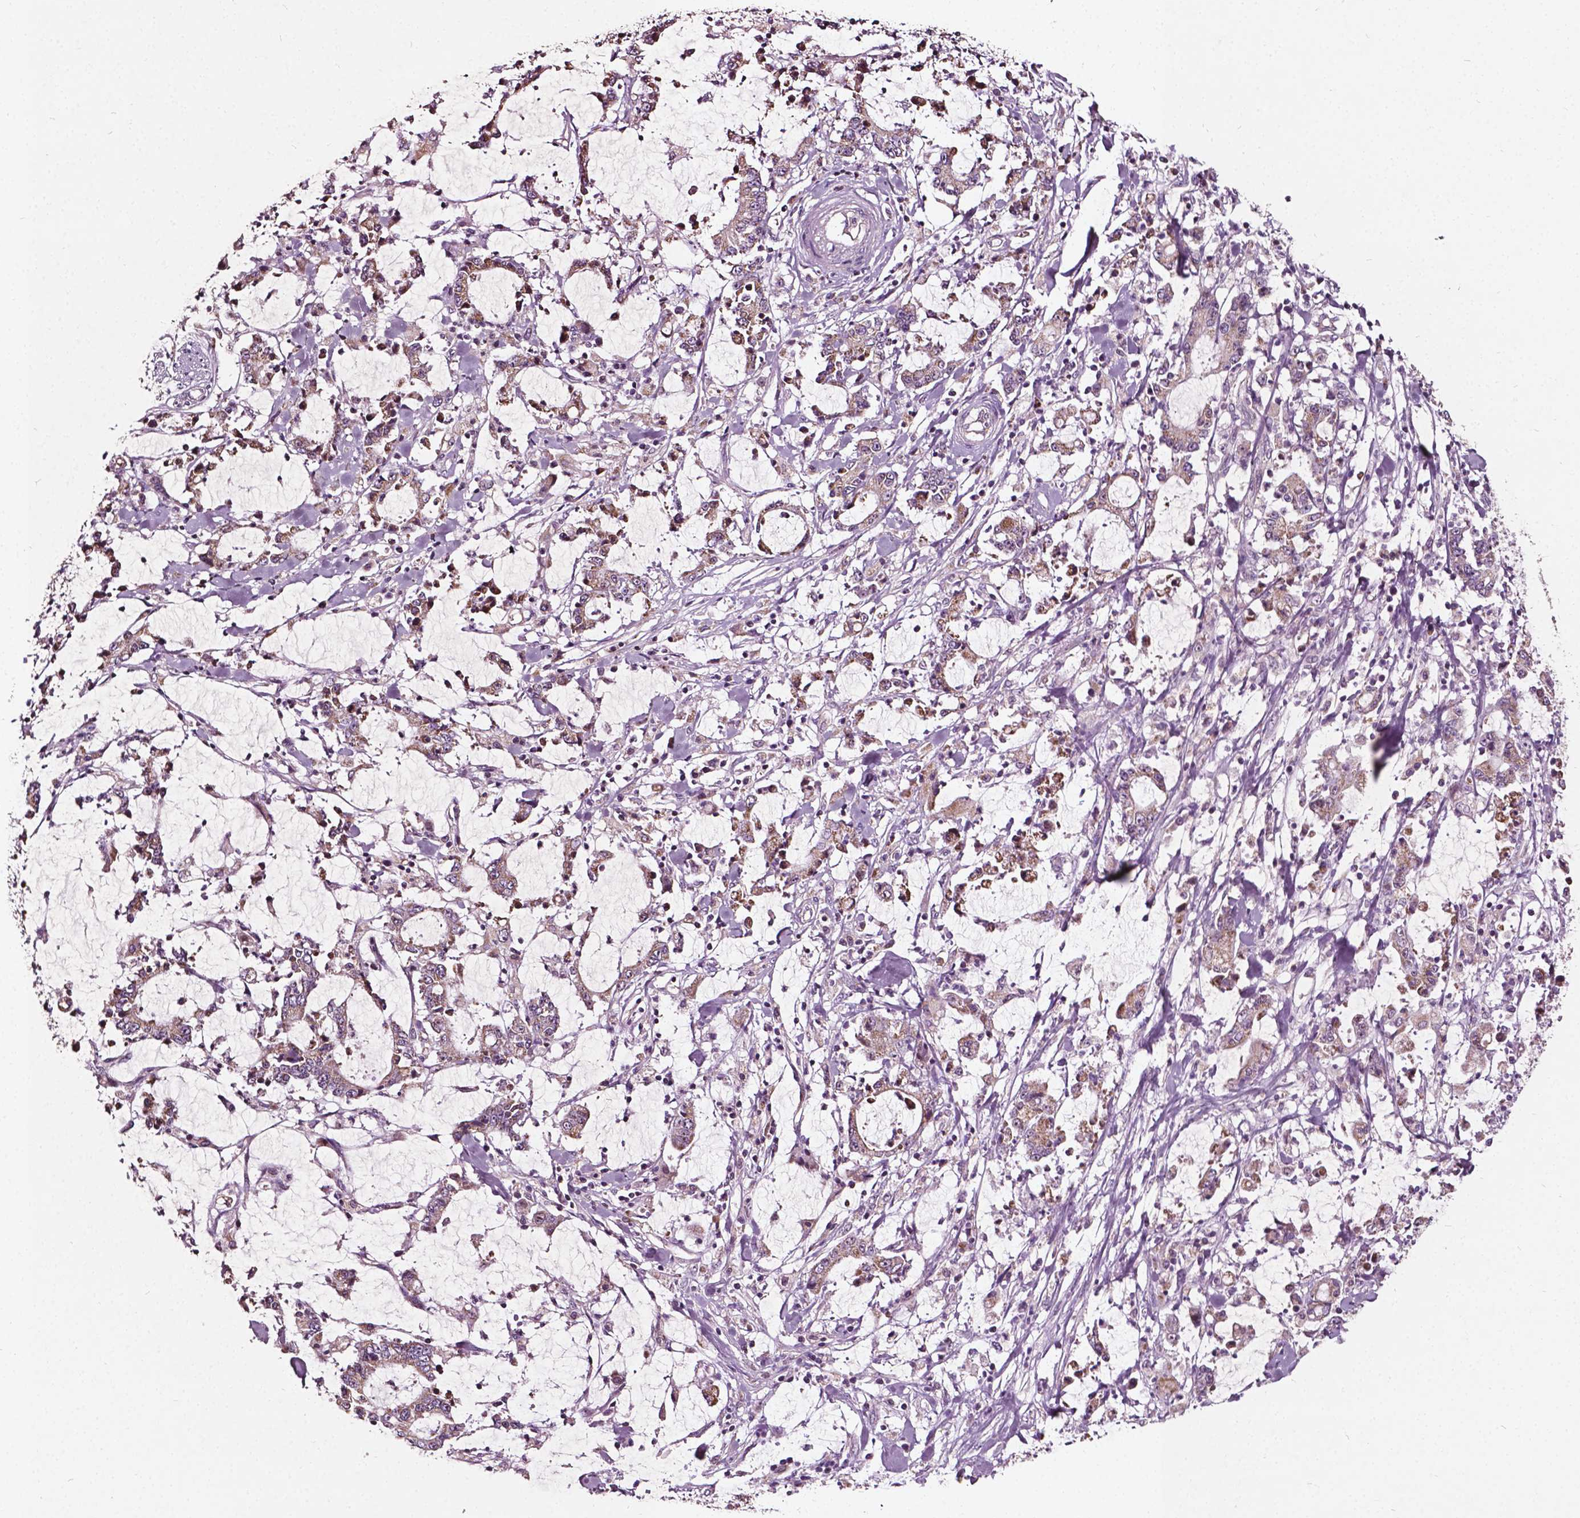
{"staining": {"intensity": "weak", "quantity": ">75%", "location": "cytoplasmic/membranous"}, "tissue": "stomach cancer", "cell_type": "Tumor cells", "image_type": "cancer", "snomed": [{"axis": "morphology", "description": "Adenocarcinoma, NOS"}, {"axis": "topography", "description": "Stomach, upper"}], "caption": "Immunohistochemistry of human stomach adenocarcinoma demonstrates low levels of weak cytoplasmic/membranous positivity in about >75% of tumor cells. (brown staining indicates protein expression, while blue staining denotes nuclei).", "gene": "ODF3L2", "patient": {"sex": "male", "age": 68}}